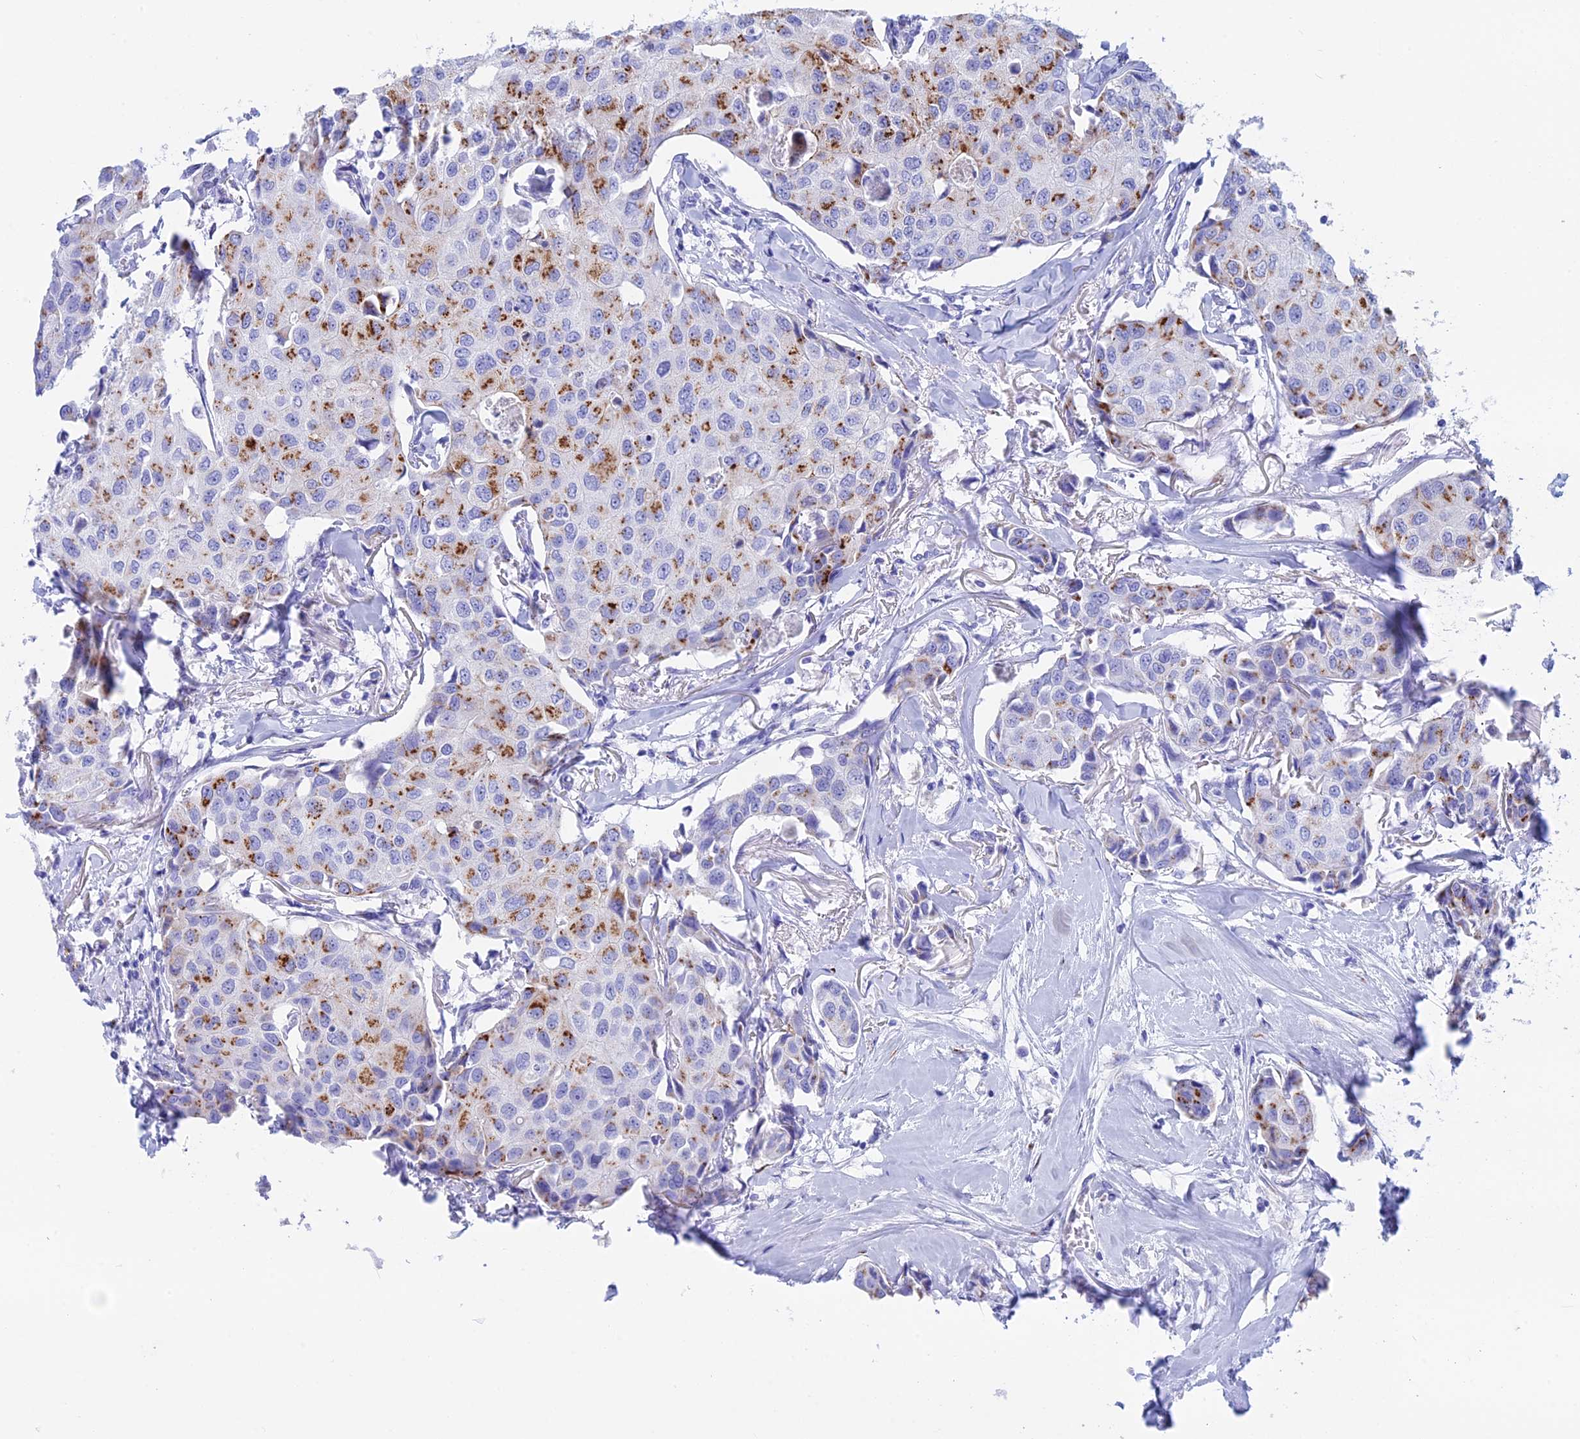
{"staining": {"intensity": "moderate", "quantity": "25%-75%", "location": "cytoplasmic/membranous"}, "tissue": "breast cancer", "cell_type": "Tumor cells", "image_type": "cancer", "snomed": [{"axis": "morphology", "description": "Duct carcinoma"}, {"axis": "topography", "description": "Breast"}], "caption": "Breast cancer stained with a brown dye shows moderate cytoplasmic/membranous positive staining in approximately 25%-75% of tumor cells.", "gene": "ERICH4", "patient": {"sex": "female", "age": 80}}